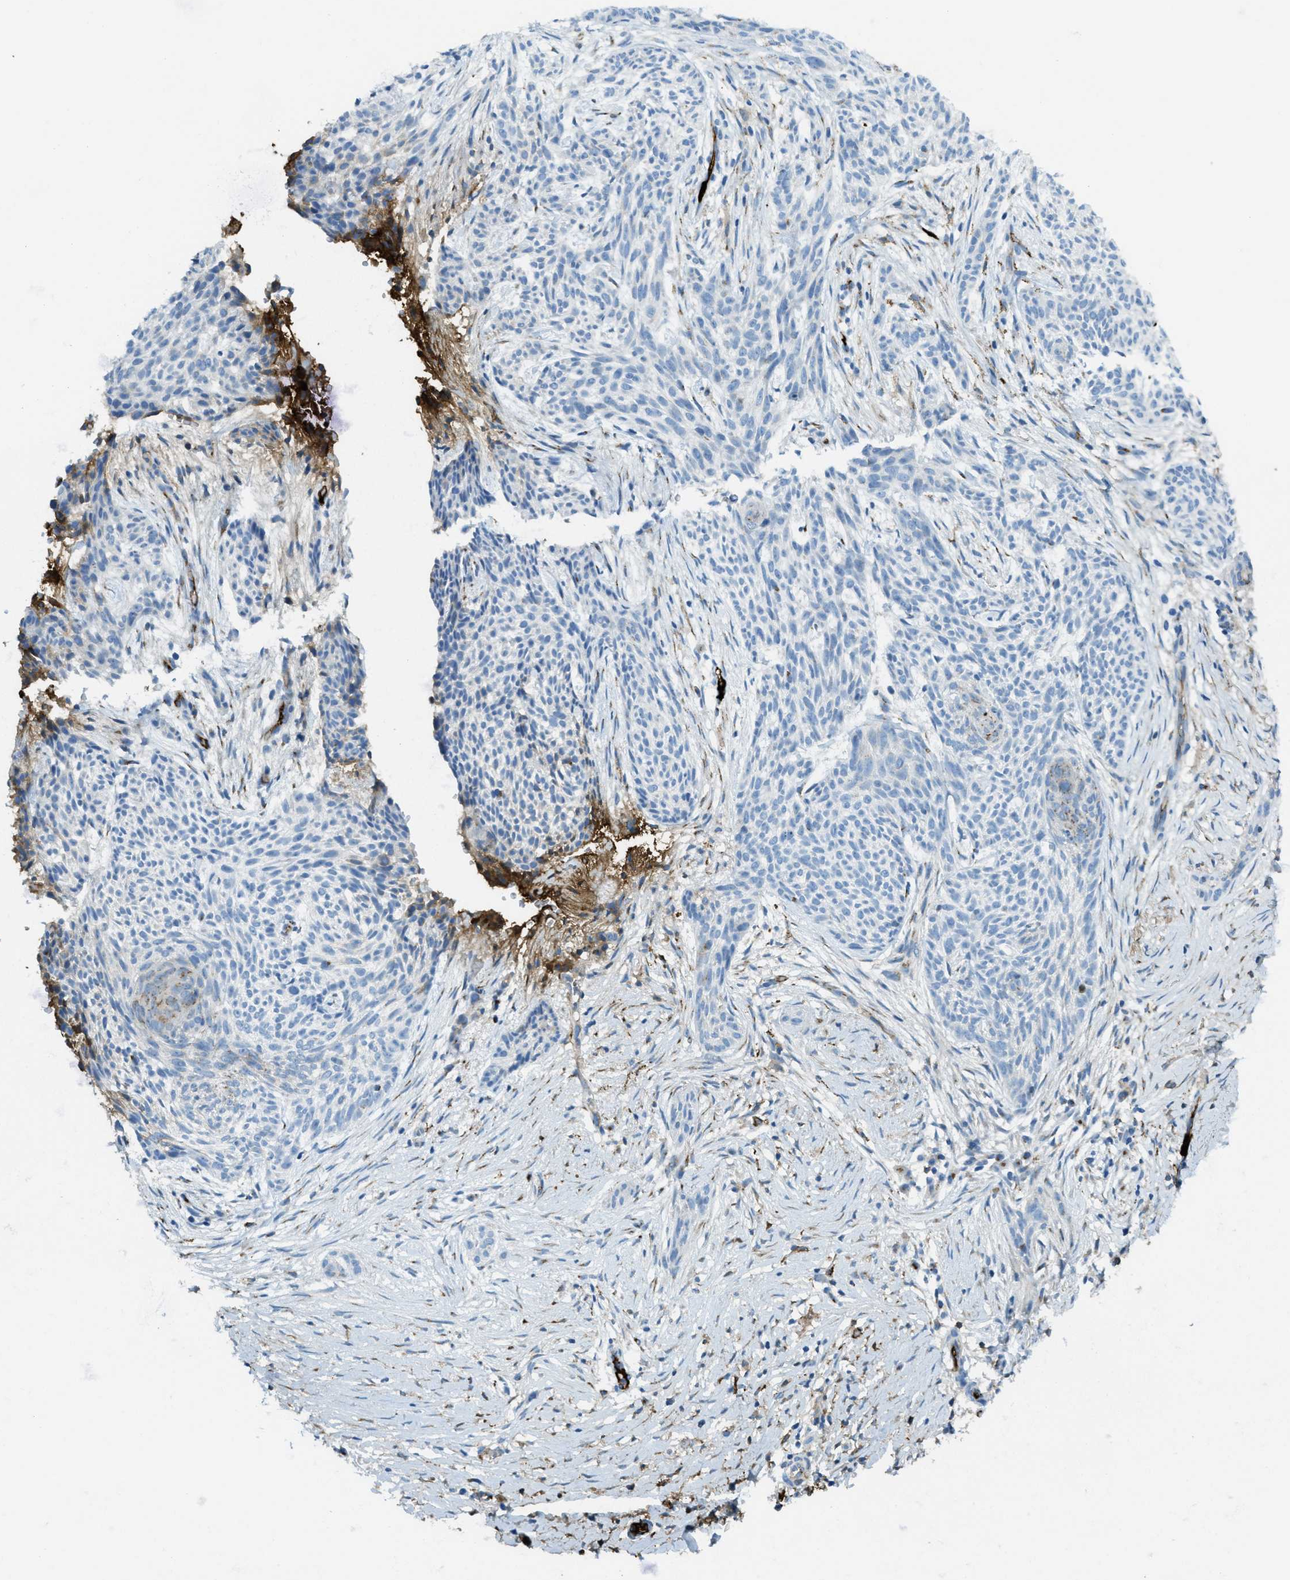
{"staining": {"intensity": "negative", "quantity": "none", "location": "none"}, "tissue": "skin cancer", "cell_type": "Tumor cells", "image_type": "cancer", "snomed": [{"axis": "morphology", "description": "Basal cell carcinoma"}, {"axis": "topography", "description": "Skin"}], "caption": "A micrograph of skin basal cell carcinoma stained for a protein reveals no brown staining in tumor cells.", "gene": "TRIM59", "patient": {"sex": "female", "age": 59}}